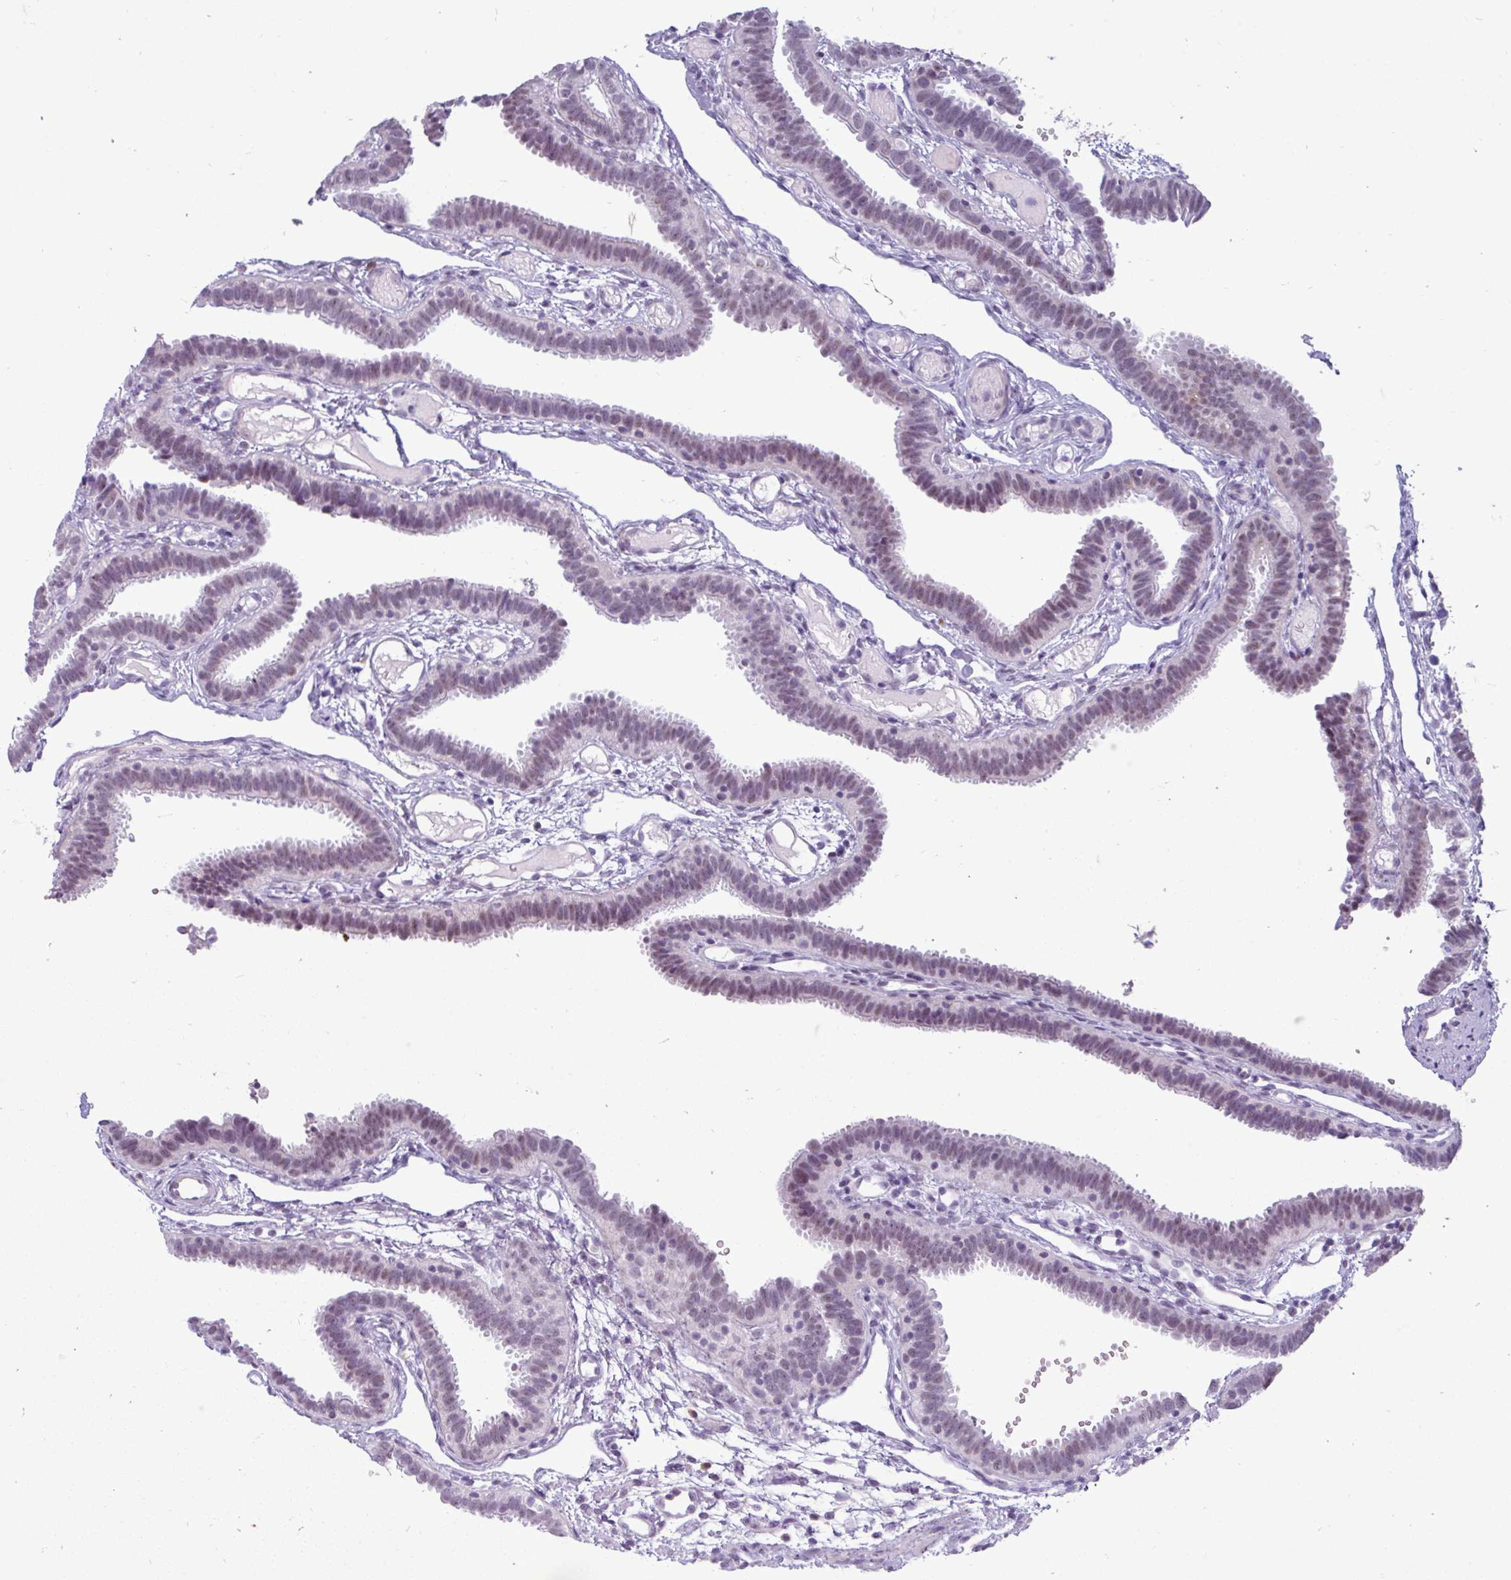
{"staining": {"intensity": "weak", "quantity": "25%-75%", "location": "nuclear"}, "tissue": "fallopian tube", "cell_type": "Glandular cells", "image_type": "normal", "snomed": [{"axis": "morphology", "description": "Normal tissue, NOS"}, {"axis": "topography", "description": "Fallopian tube"}], "caption": "DAB (3,3'-diaminobenzidine) immunohistochemical staining of benign human fallopian tube displays weak nuclear protein expression in approximately 25%-75% of glandular cells. (Brightfield microscopy of DAB IHC at high magnification).", "gene": "AMIGO2", "patient": {"sex": "female", "age": 37}}